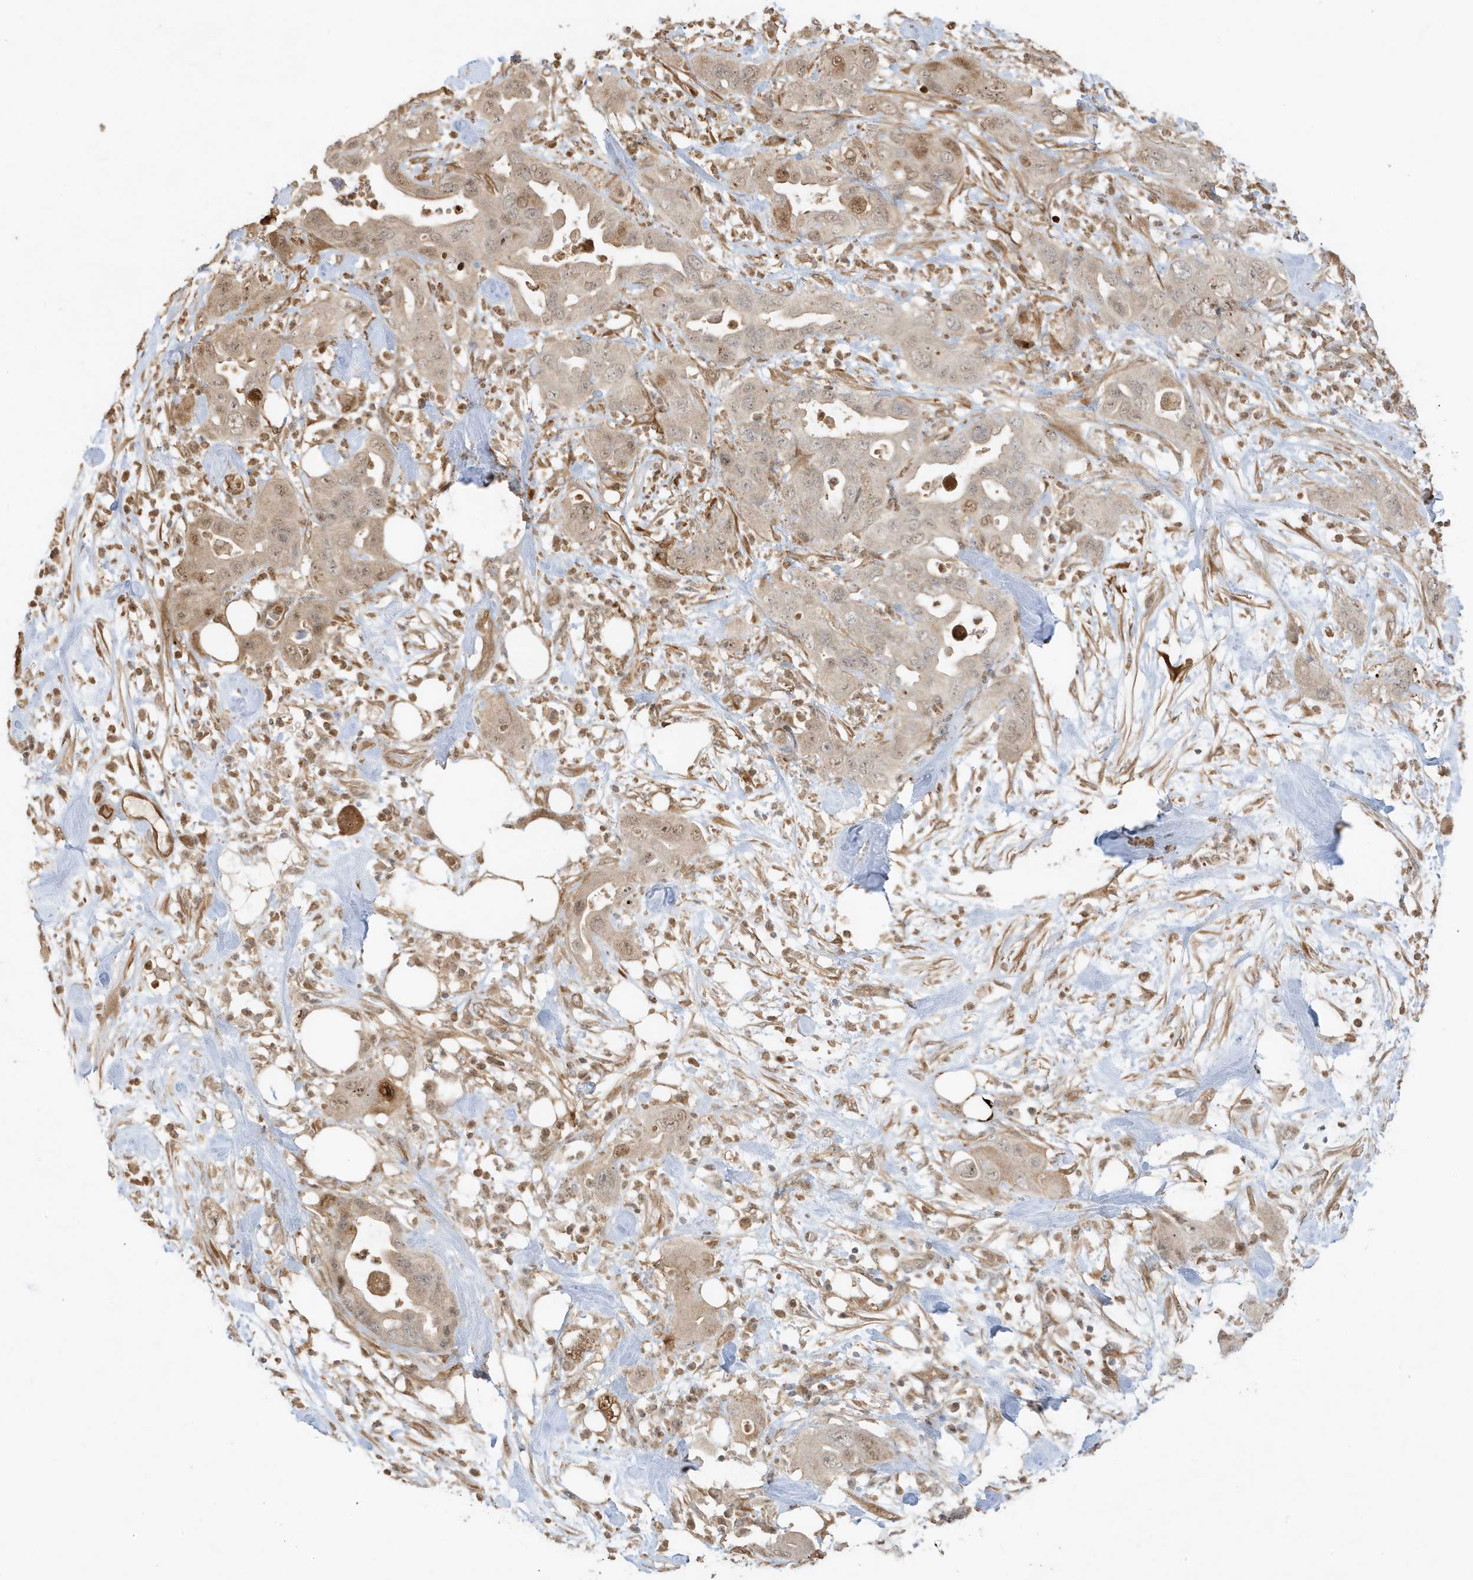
{"staining": {"intensity": "moderate", "quantity": "<25%", "location": "cytoplasmic/membranous,nuclear"}, "tissue": "pancreatic cancer", "cell_type": "Tumor cells", "image_type": "cancer", "snomed": [{"axis": "morphology", "description": "Adenocarcinoma, NOS"}, {"axis": "topography", "description": "Pancreas"}], "caption": "Immunohistochemical staining of human pancreatic cancer exhibits low levels of moderate cytoplasmic/membranous and nuclear protein expression in approximately <25% of tumor cells.", "gene": "ZBTB41", "patient": {"sex": "female", "age": 71}}